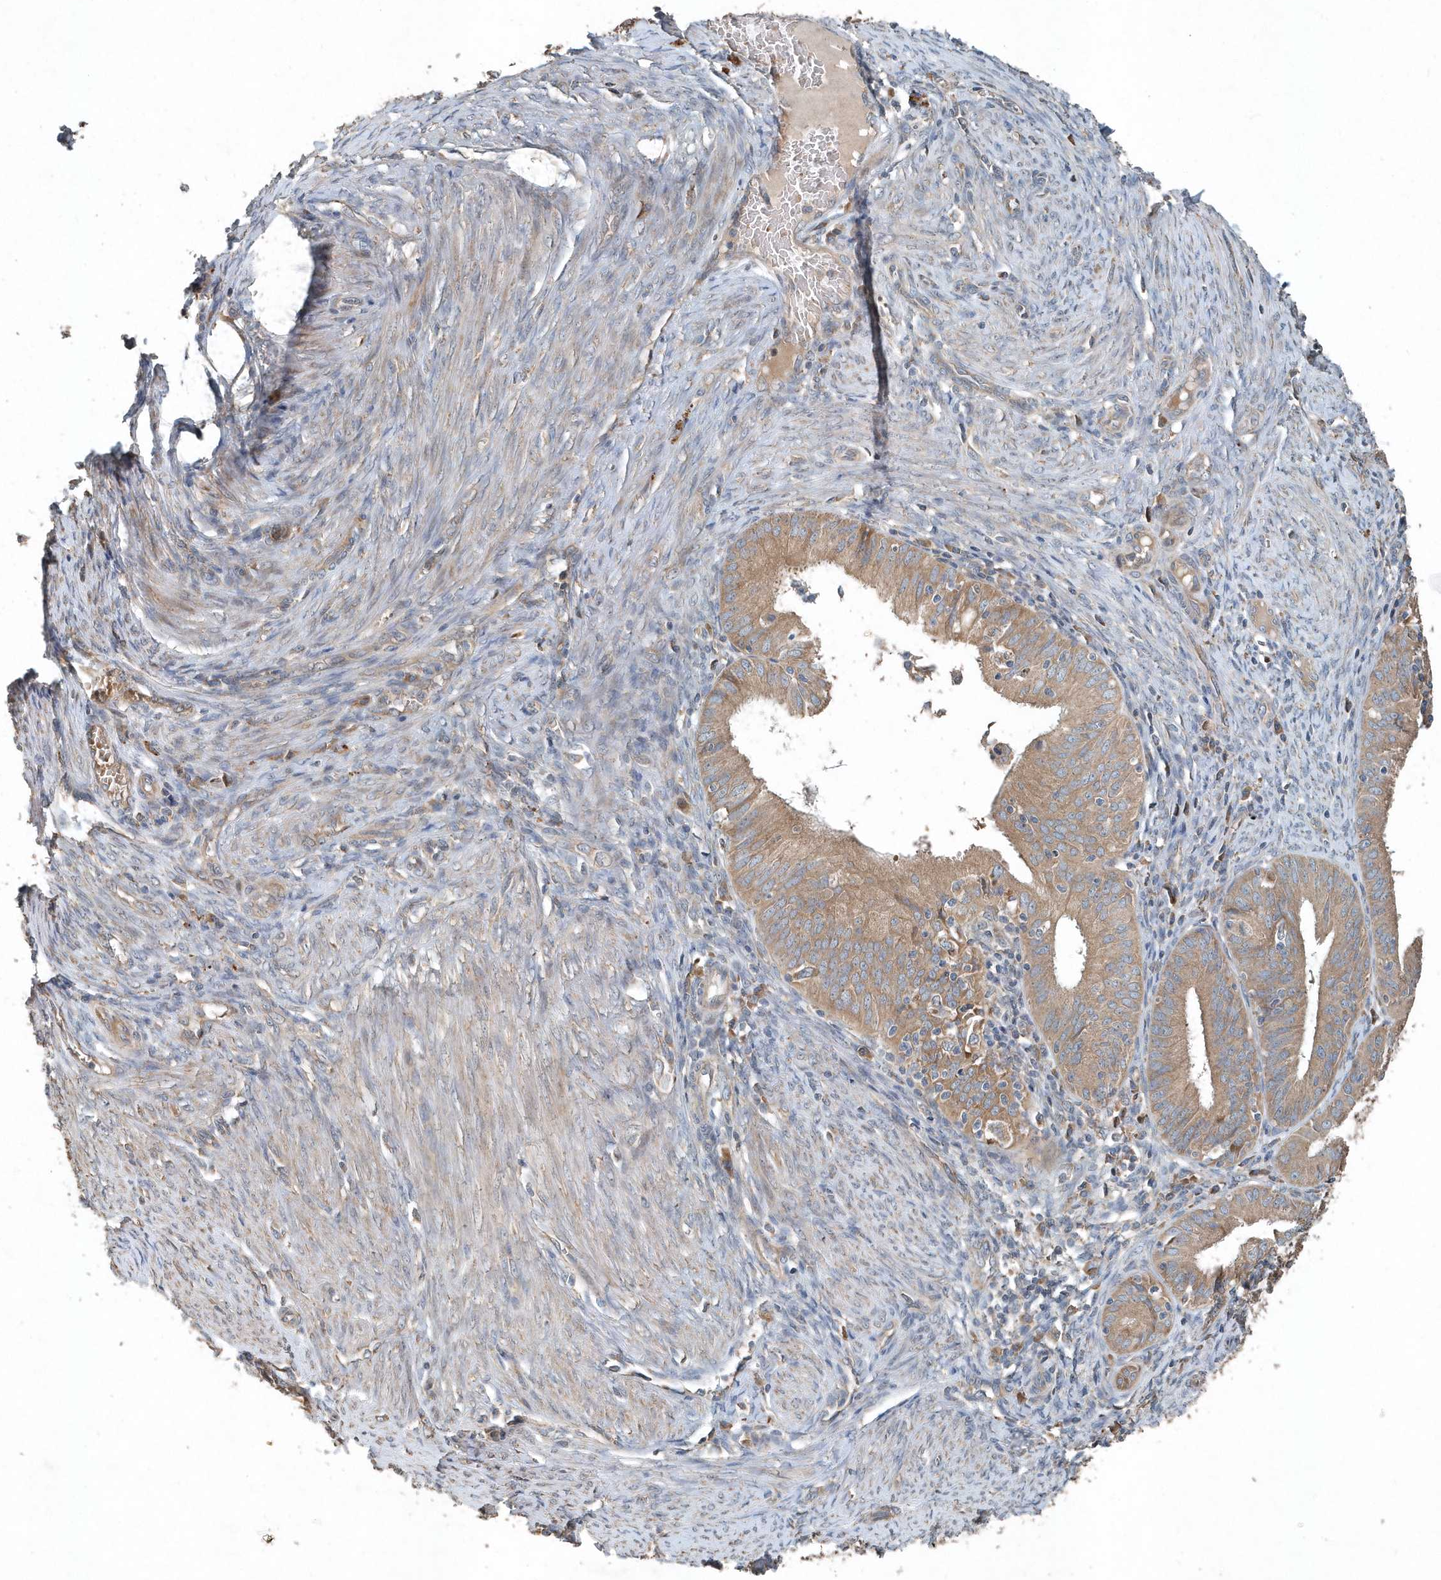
{"staining": {"intensity": "moderate", "quantity": ">75%", "location": "cytoplasmic/membranous"}, "tissue": "endometrial cancer", "cell_type": "Tumor cells", "image_type": "cancer", "snomed": [{"axis": "morphology", "description": "Adenocarcinoma, NOS"}, {"axis": "topography", "description": "Endometrium"}], "caption": "DAB immunohistochemical staining of human endometrial adenocarcinoma demonstrates moderate cytoplasmic/membranous protein expression in about >75% of tumor cells.", "gene": "SCFD2", "patient": {"sex": "female", "age": 51}}